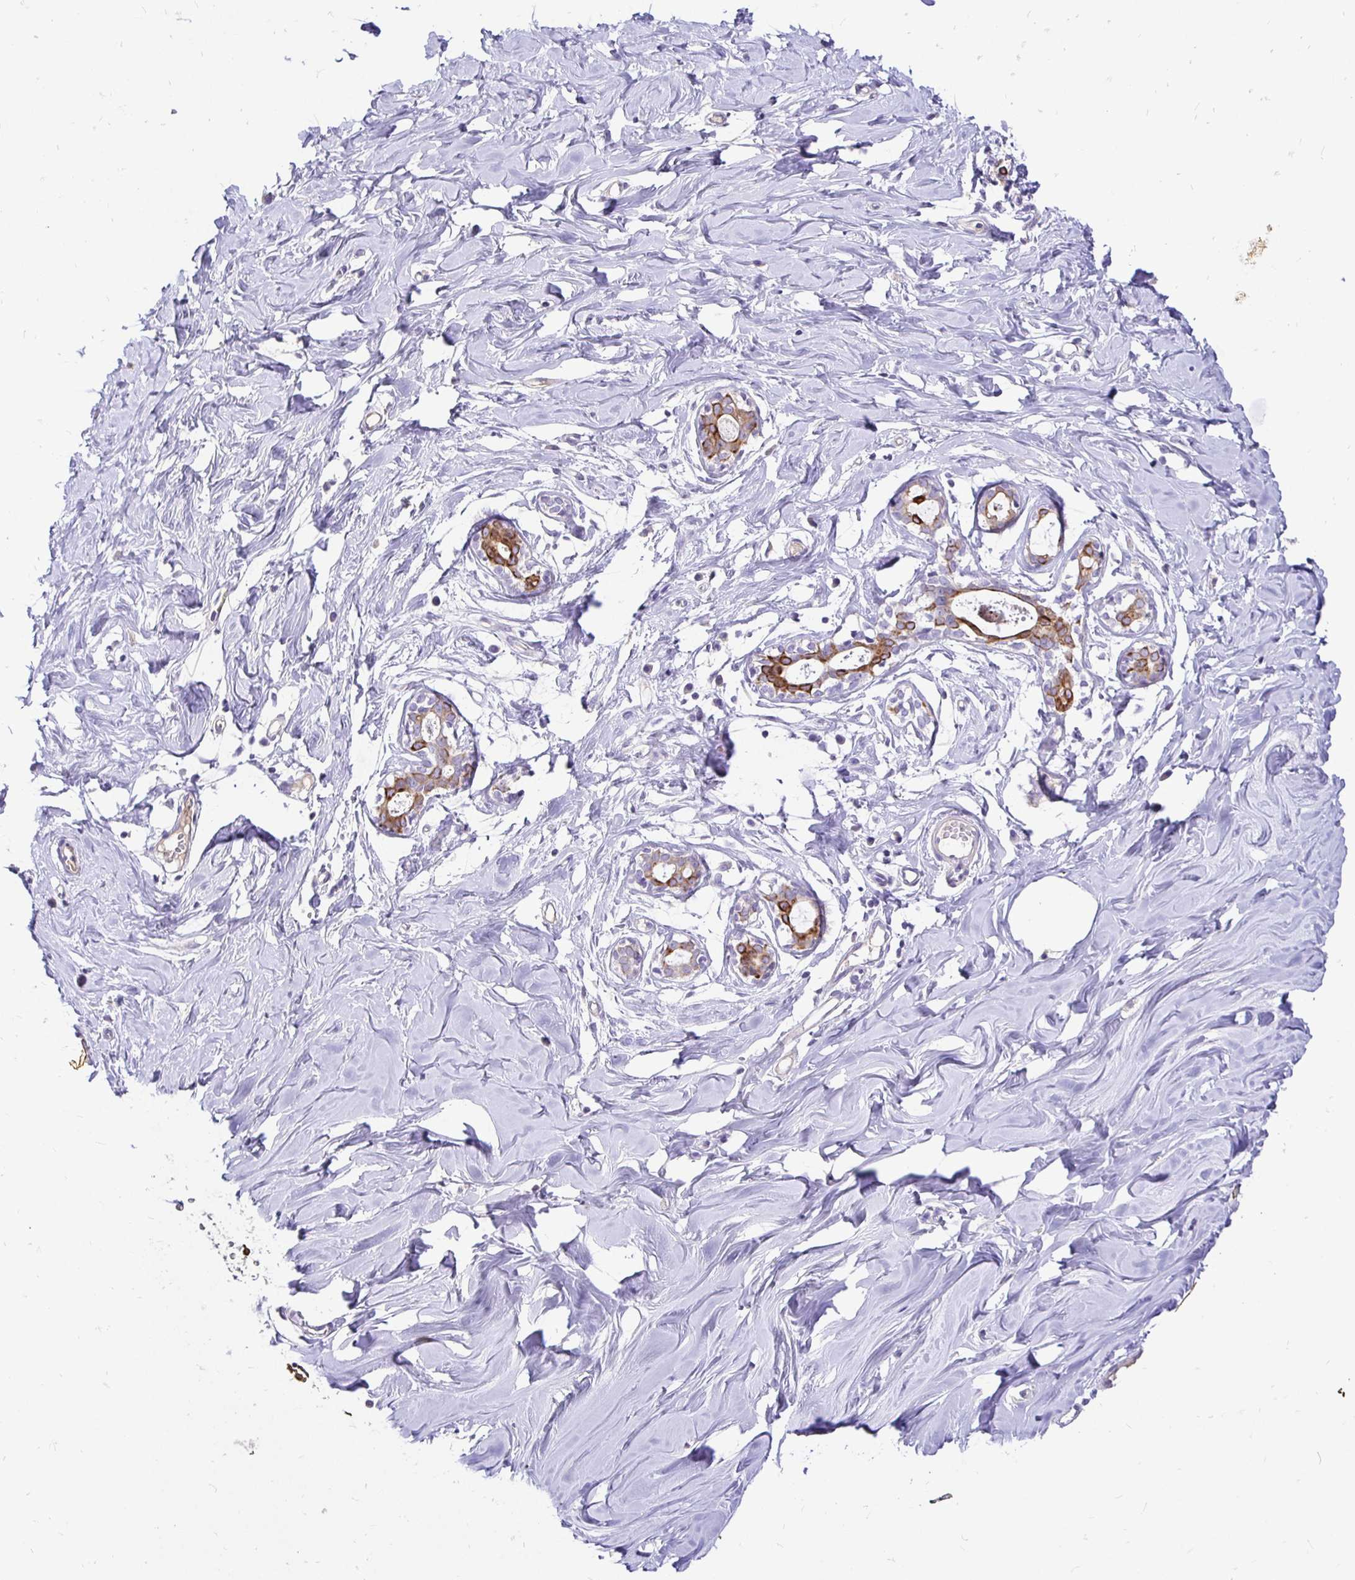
{"staining": {"intensity": "negative", "quantity": "none", "location": "none"}, "tissue": "breast", "cell_type": "Adipocytes", "image_type": "normal", "snomed": [{"axis": "morphology", "description": "Normal tissue, NOS"}, {"axis": "topography", "description": "Breast"}], "caption": "IHC of benign human breast exhibits no expression in adipocytes. The staining was performed using DAB (3,3'-diaminobenzidine) to visualize the protein expression in brown, while the nuclei were stained in blue with hematoxylin (Magnification: 20x).", "gene": "TAF1D", "patient": {"sex": "female", "age": 27}}